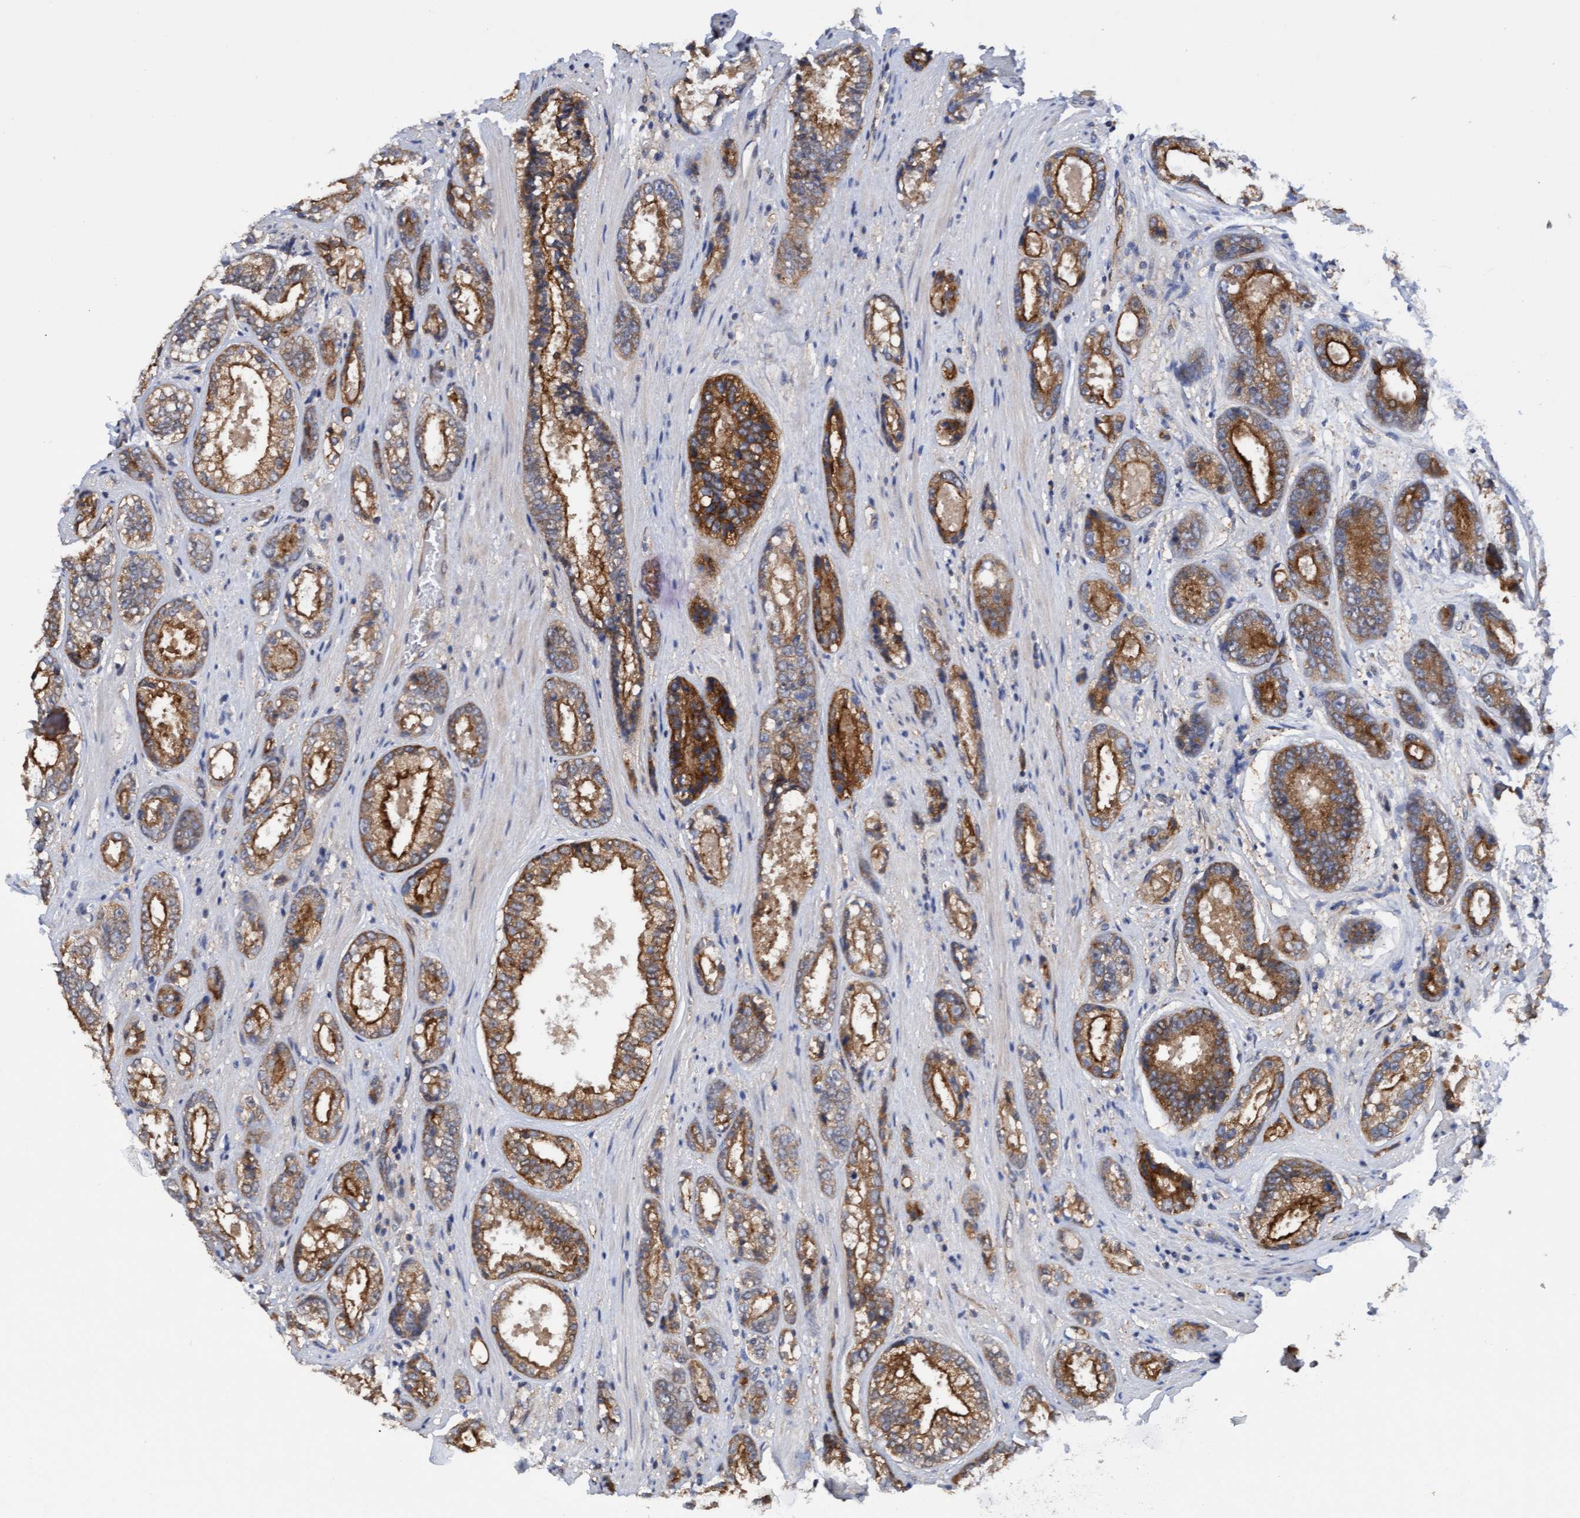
{"staining": {"intensity": "moderate", "quantity": ">75%", "location": "cytoplasmic/membranous"}, "tissue": "prostate cancer", "cell_type": "Tumor cells", "image_type": "cancer", "snomed": [{"axis": "morphology", "description": "Adenocarcinoma, High grade"}, {"axis": "topography", "description": "Prostate"}], "caption": "This histopathology image exhibits immunohistochemistry (IHC) staining of prostate adenocarcinoma (high-grade), with medium moderate cytoplasmic/membranous positivity in about >75% of tumor cells.", "gene": "ITFG1", "patient": {"sex": "male", "age": 61}}